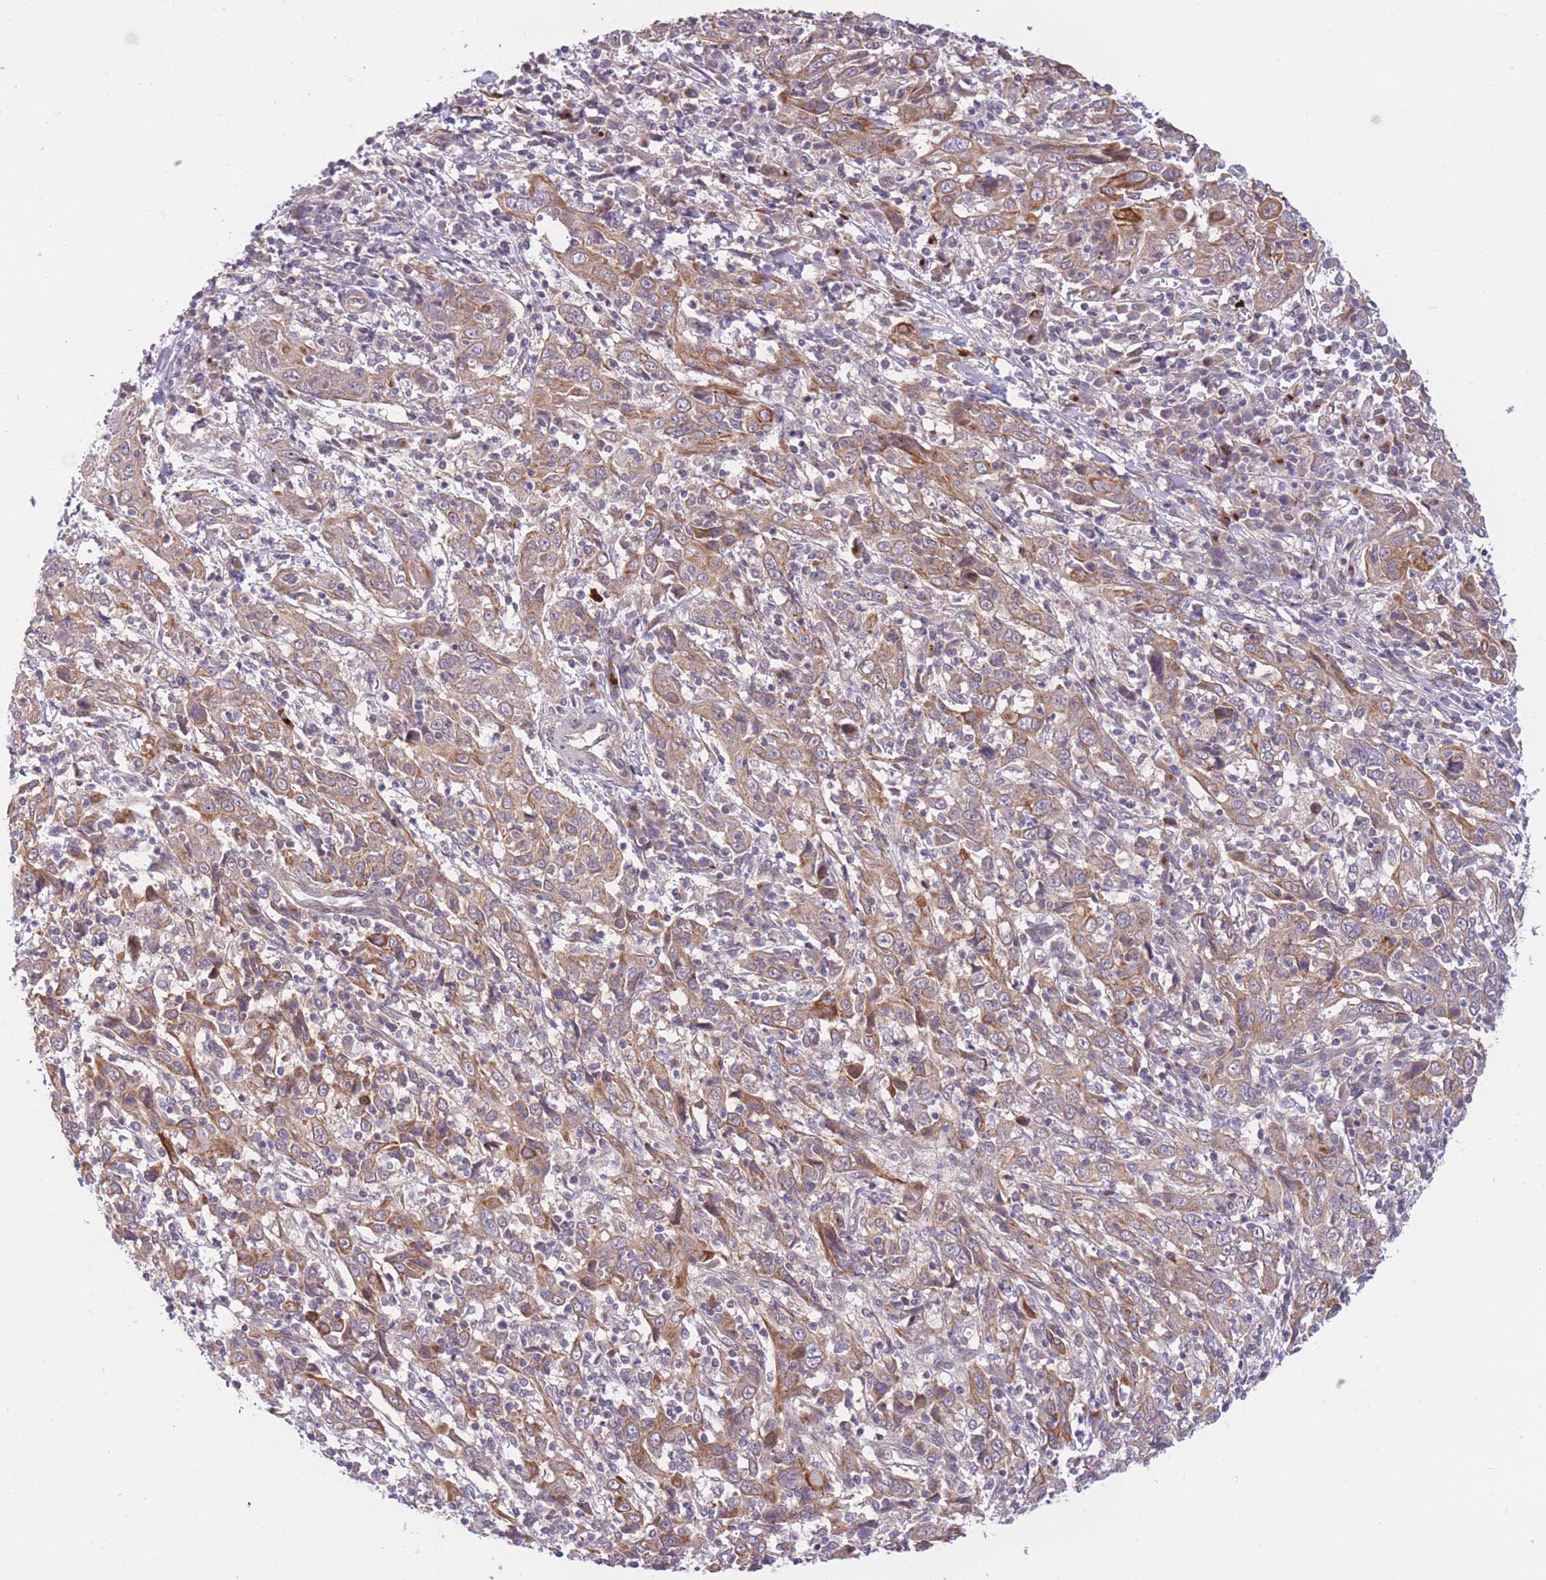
{"staining": {"intensity": "moderate", "quantity": ">75%", "location": "cytoplasmic/membranous"}, "tissue": "cervical cancer", "cell_type": "Tumor cells", "image_type": "cancer", "snomed": [{"axis": "morphology", "description": "Squamous cell carcinoma, NOS"}, {"axis": "topography", "description": "Cervix"}], "caption": "An immunohistochemistry photomicrograph of neoplastic tissue is shown. Protein staining in brown shows moderate cytoplasmic/membranous positivity in squamous cell carcinoma (cervical) within tumor cells.", "gene": "CDC25B", "patient": {"sex": "female", "age": 46}}